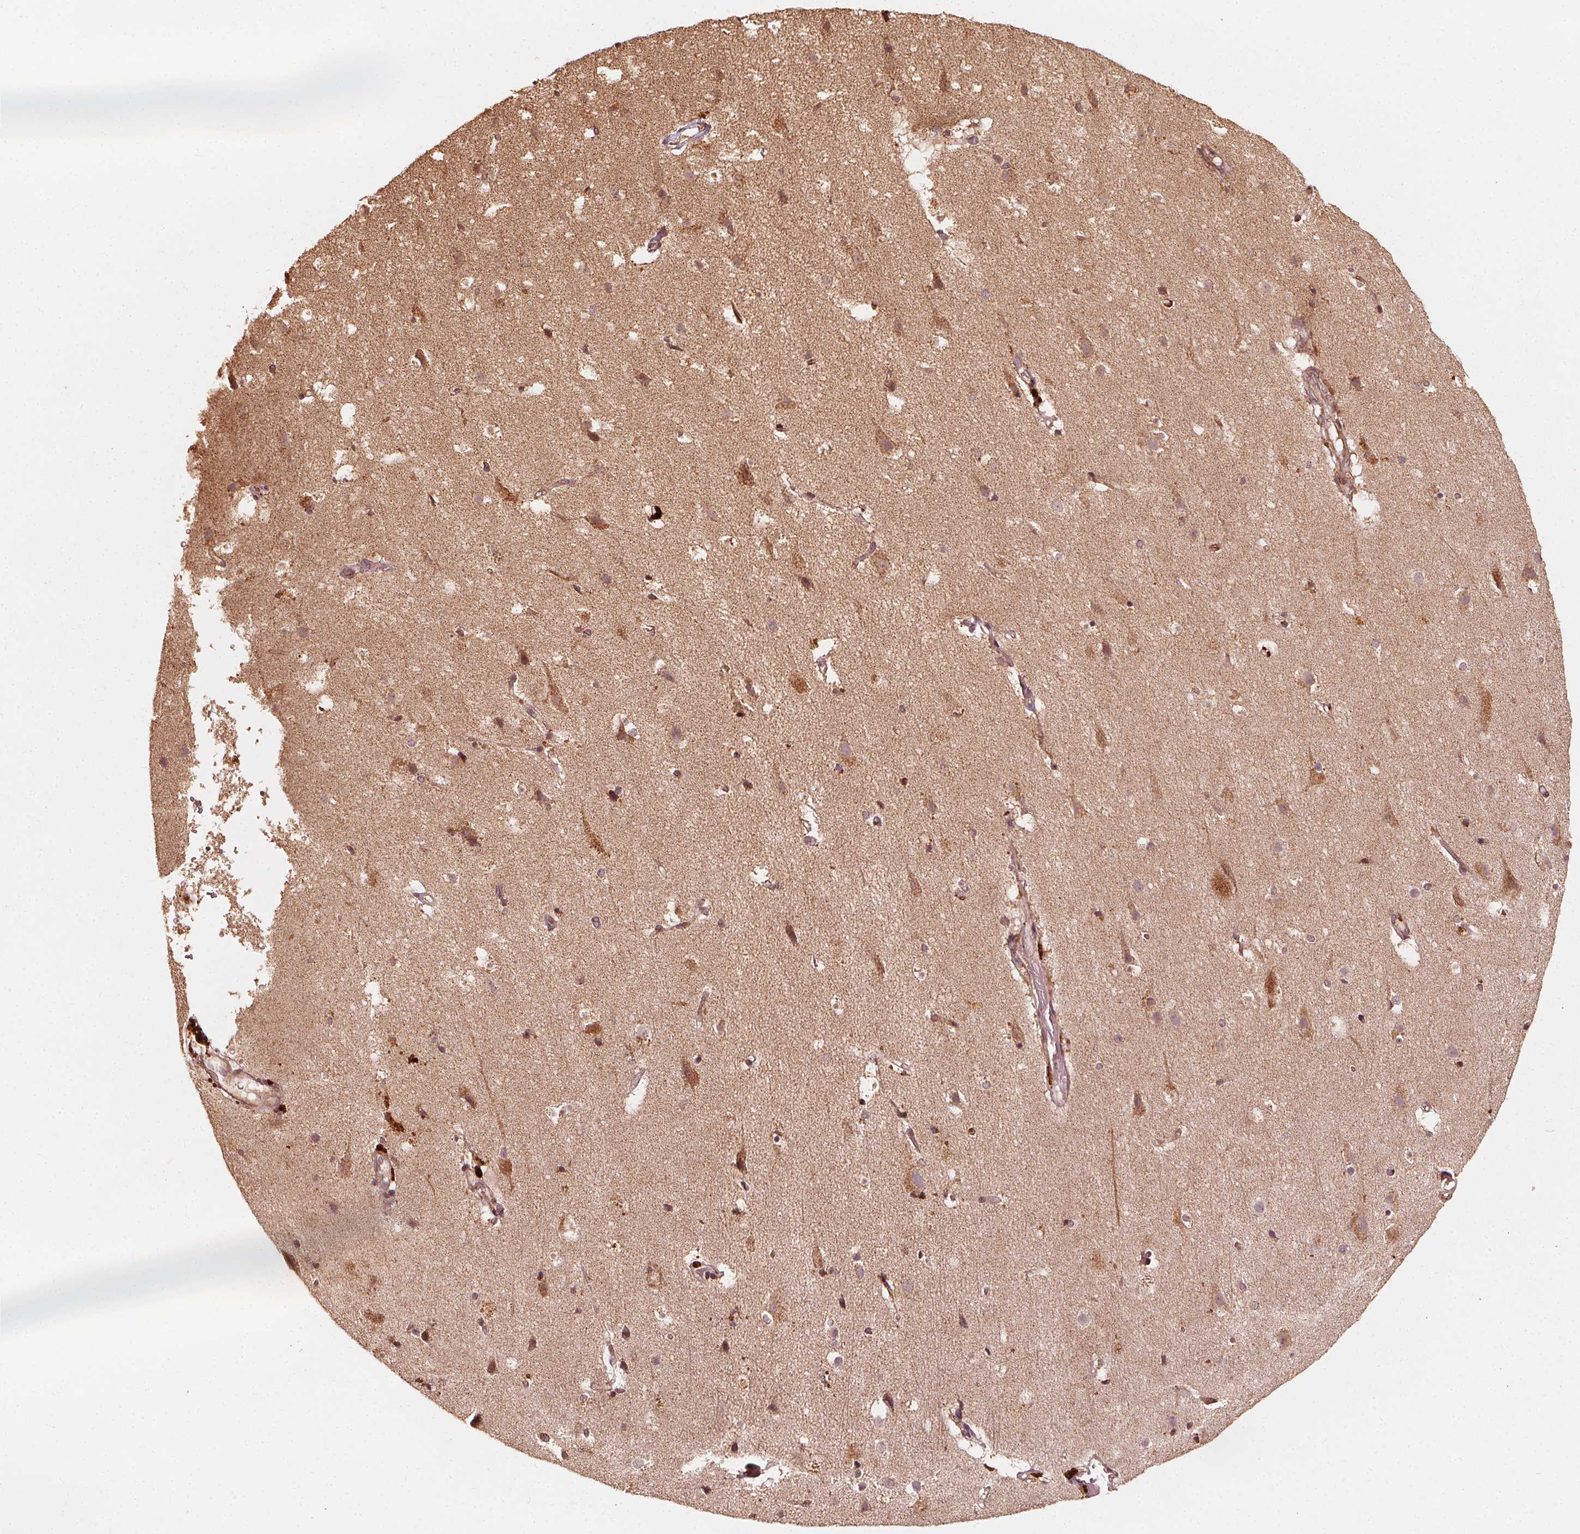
{"staining": {"intensity": "weak", "quantity": ">75%", "location": "cytoplasmic/membranous"}, "tissue": "cerebral cortex", "cell_type": "Endothelial cells", "image_type": "normal", "snomed": [{"axis": "morphology", "description": "Normal tissue, NOS"}, {"axis": "topography", "description": "Cerebral cortex"}], "caption": "Cerebral cortex stained with a brown dye reveals weak cytoplasmic/membranous positive staining in about >75% of endothelial cells.", "gene": "NPC1", "patient": {"sex": "female", "age": 52}}